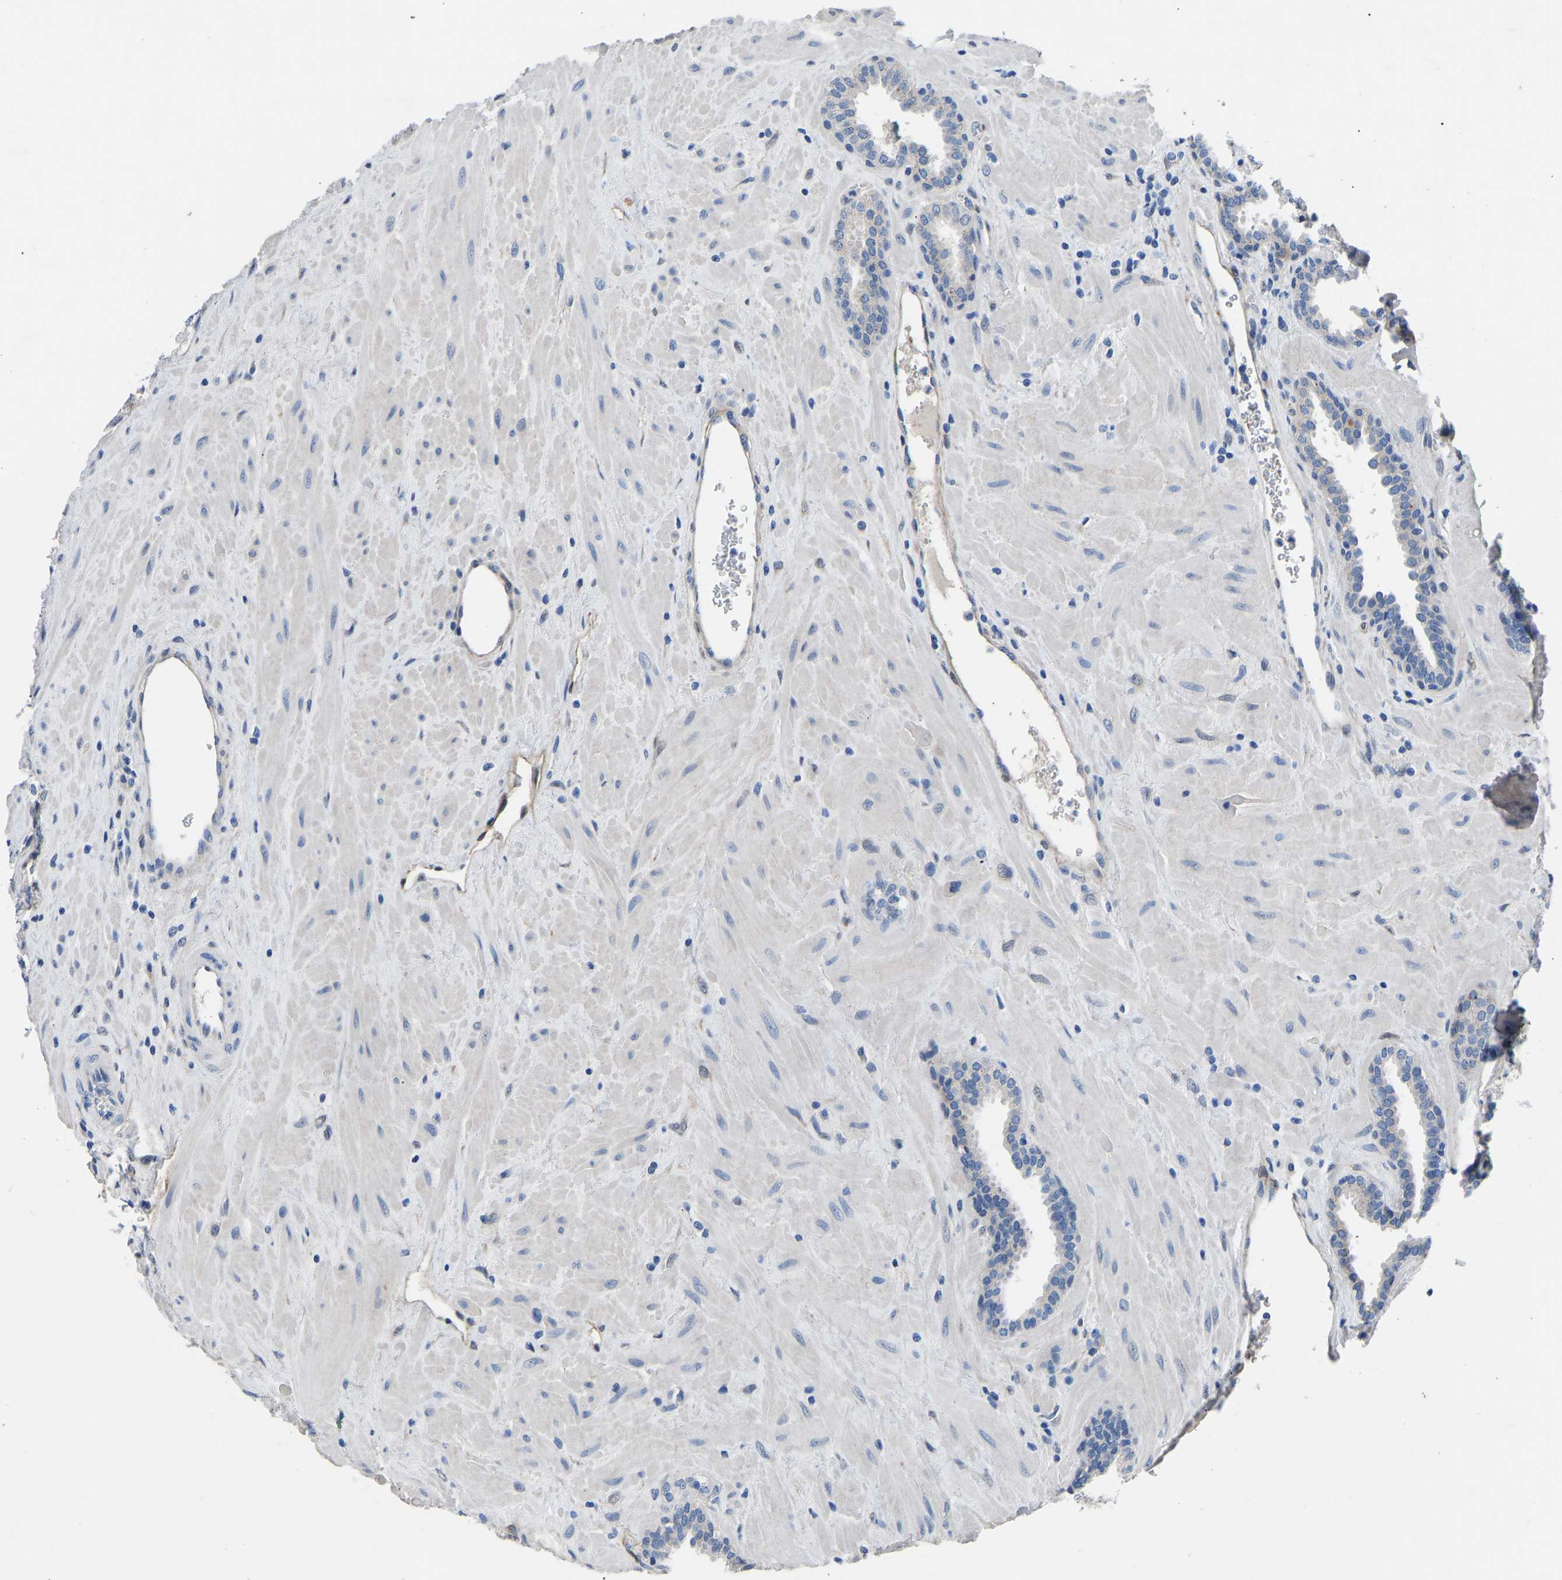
{"staining": {"intensity": "negative", "quantity": "none", "location": "none"}, "tissue": "prostate", "cell_type": "Glandular cells", "image_type": "normal", "snomed": [{"axis": "morphology", "description": "Normal tissue, NOS"}, {"axis": "topography", "description": "Prostate"}], "caption": "Protein analysis of benign prostate reveals no significant staining in glandular cells. The staining is performed using DAB brown chromogen with nuclei counter-stained in using hematoxylin.", "gene": "RBP1", "patient": {"sex": "male", "age": 51}}